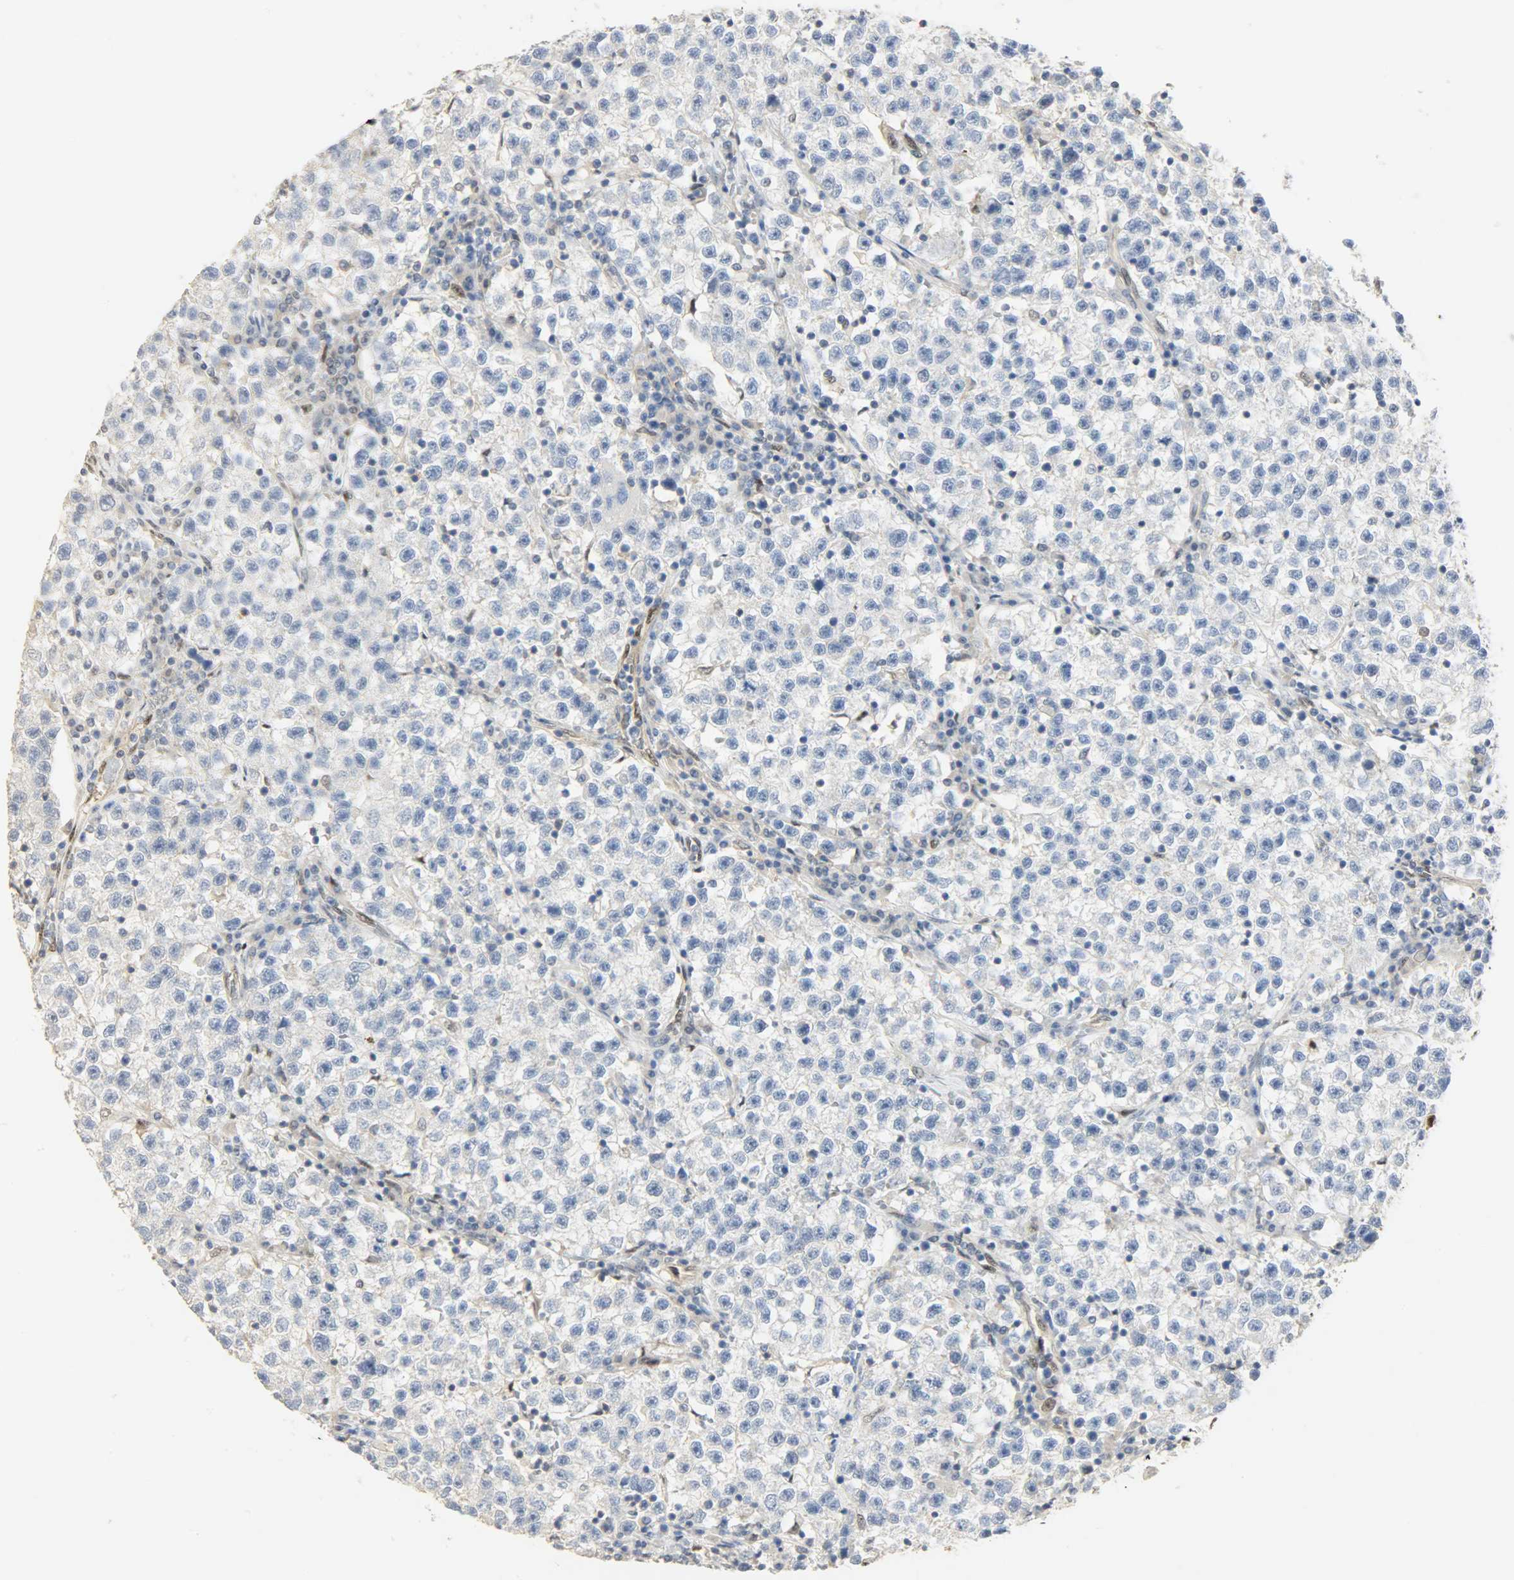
{"staining": {"intensity": "negative", "quantity": "none", "location": "none"}, "tissue": "testis cancer", "cell_type": "Tumor cells", "image_type": "cancer", "snomed": [{"axis": "morphology", "description": "Seminoma, NOS"}, {"axis": "topography", "description": "Testis"}], "caption": "A photomicrograph of testis seminoma stained for a protein reveals no brown staining in tumor cells.", "gene": "NPEPL1", "patient": {"sex": "male", "age": 22}}